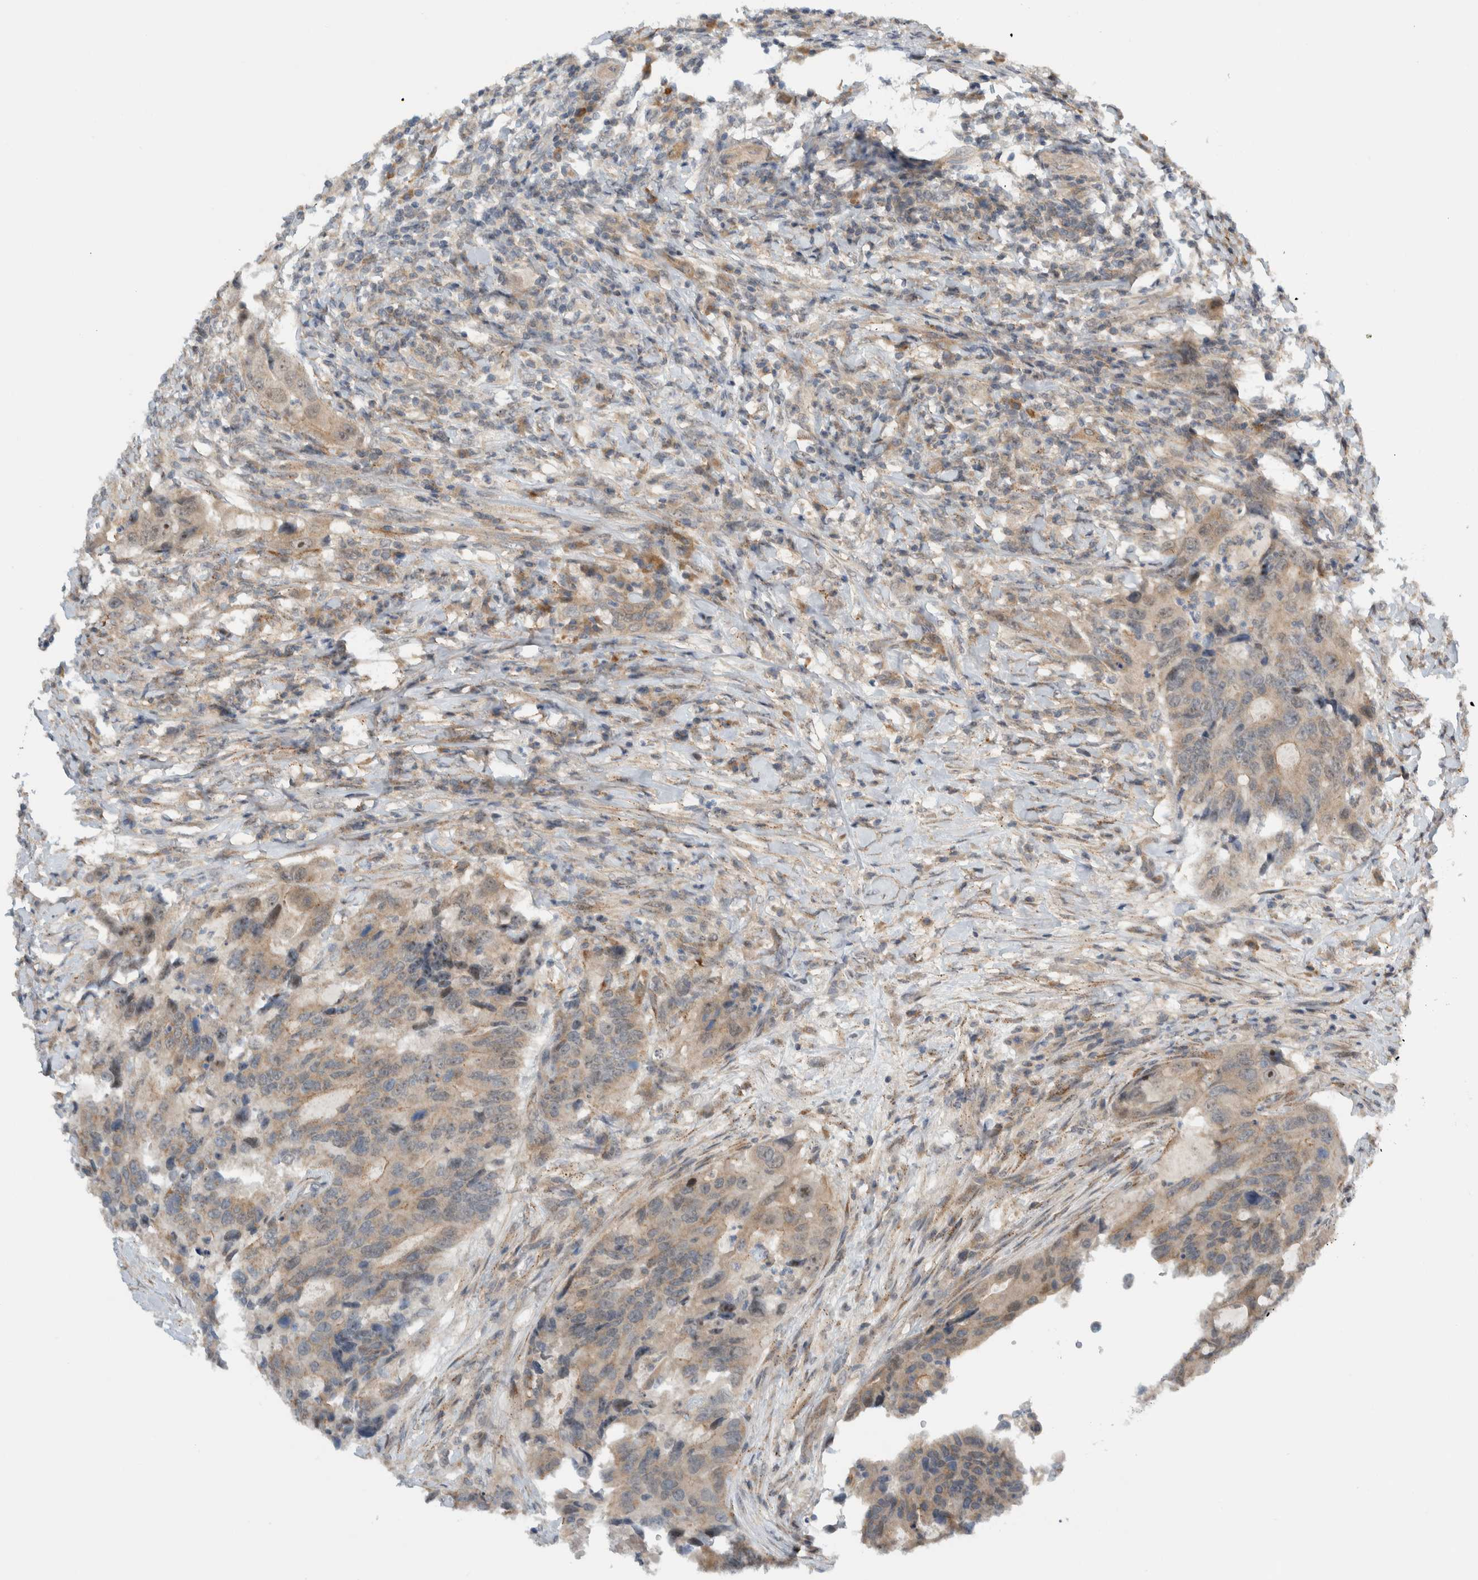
{"staining": {"intensity": "weak", "quantity": ">75%", "location": "cytoplasmic/membranous"}, "tissue": "colorectal cancer", "cell_type": "Tumor cells", "image_type": "cancer", "snomed": [{"axis": "morphology", "description": "Adenocarcinoma, NOS"}, {"axis": "topography", "description": "Colon"}], "caption": "Colorectal cancer tissue reveals weak cytoplasmic/membranous expression in approximately >75% of tumor cells, visualized by immunohistochemistry.", "gene": "MPRIP", "patient": {"sex": "male", "age": 71}}